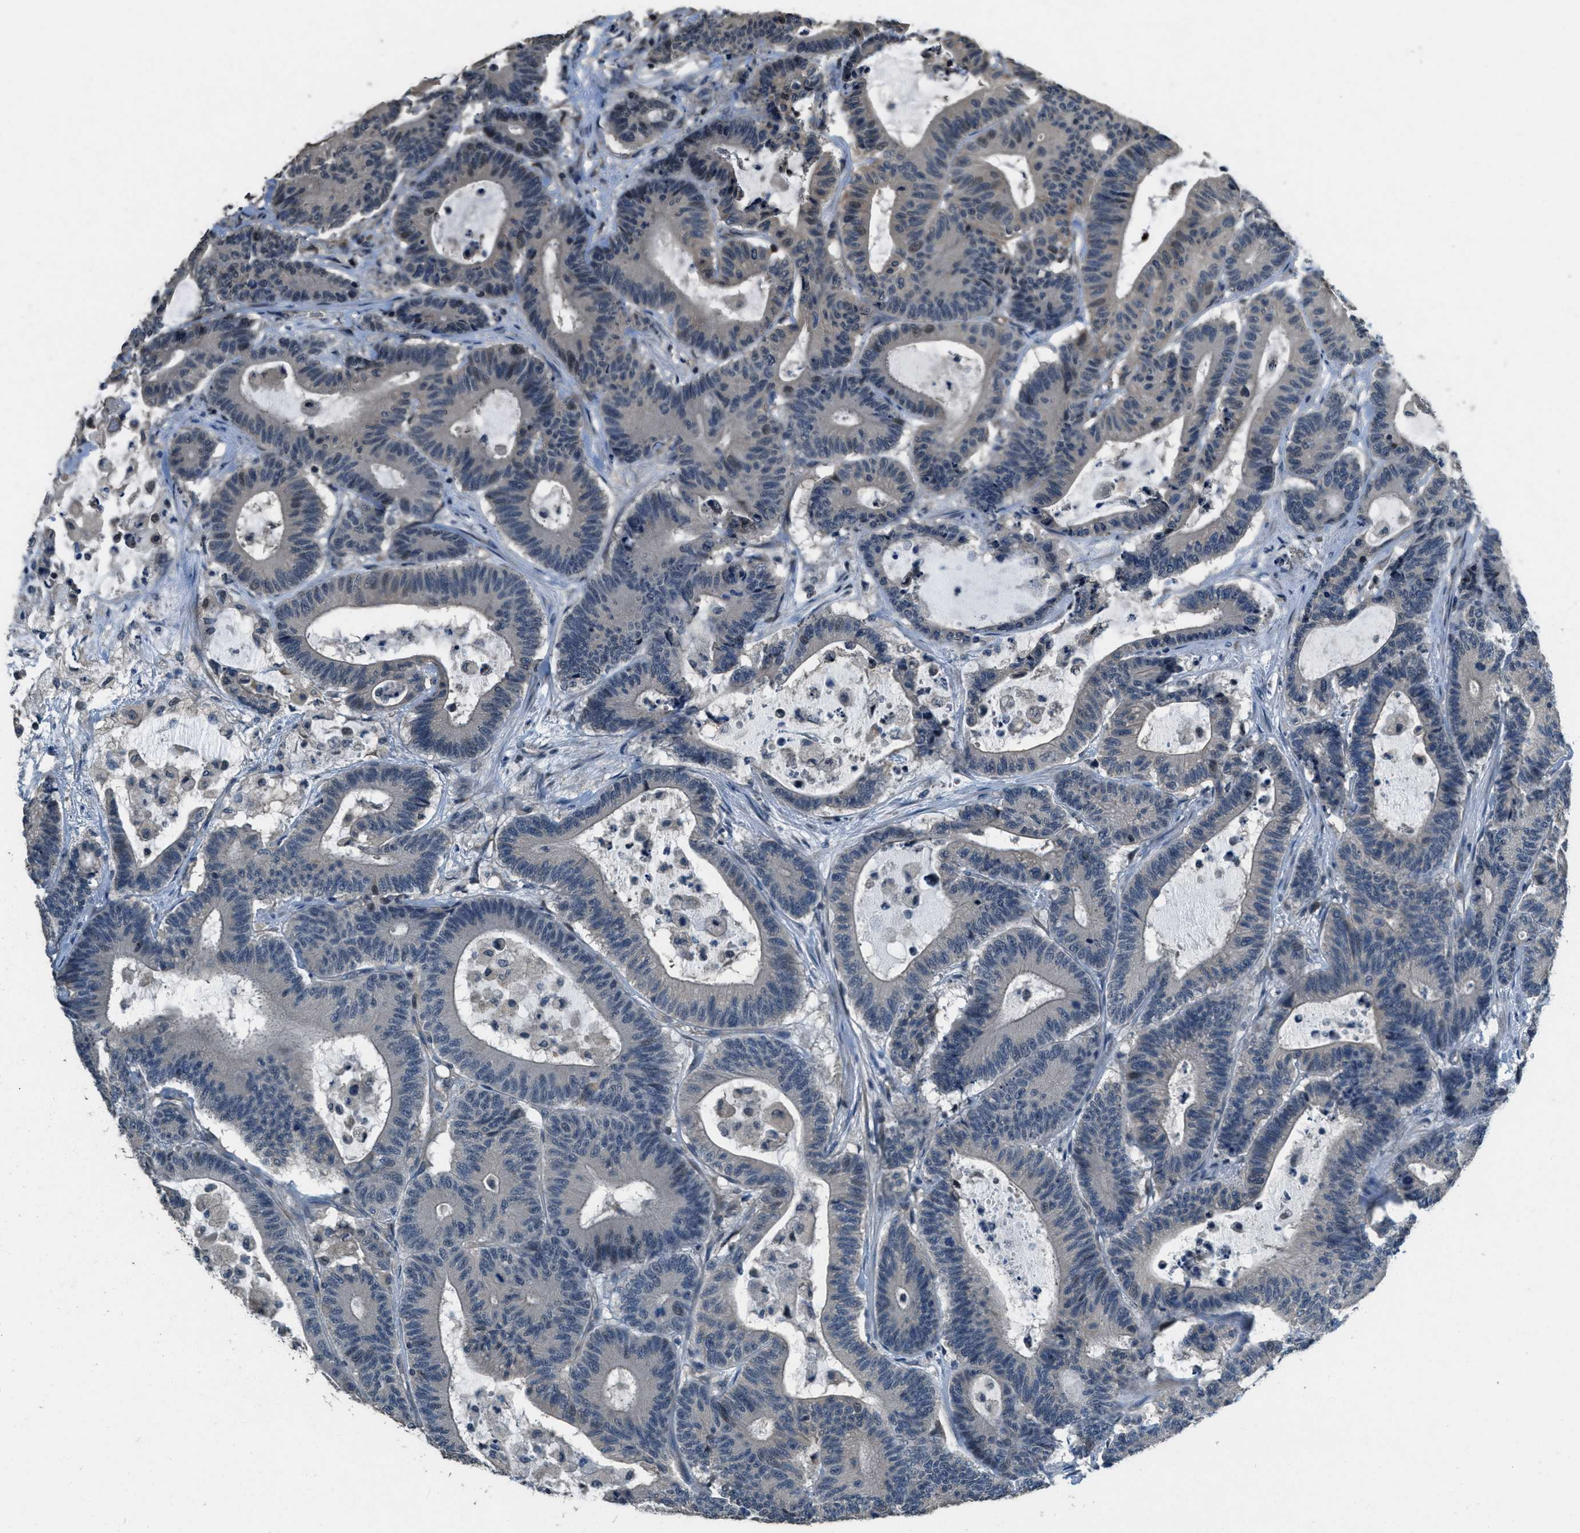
{"staining": {"intensity": "moderate", "quantity": "<25%", "location": "nuclear"}, "tissue": "colorectal cancer", "cell_type": "Tumor cells", "image_type": "cancer", "snomed": [{"axis": "morphology", "description": "Adenocarcinoma, NOS"}, {"axis": "topography", "description": "Colon"}], "caption": "Tumor cells reveal moderate nuclear positivity in about <25% of cells in adenocarcinoma (colorectal). (DAB (3,3'-diaminobenzidine) = brown stain, brightfield microscopy at high magnification).", "gene": "NAT1", "patient": {"sex": "female", "age": 84}}